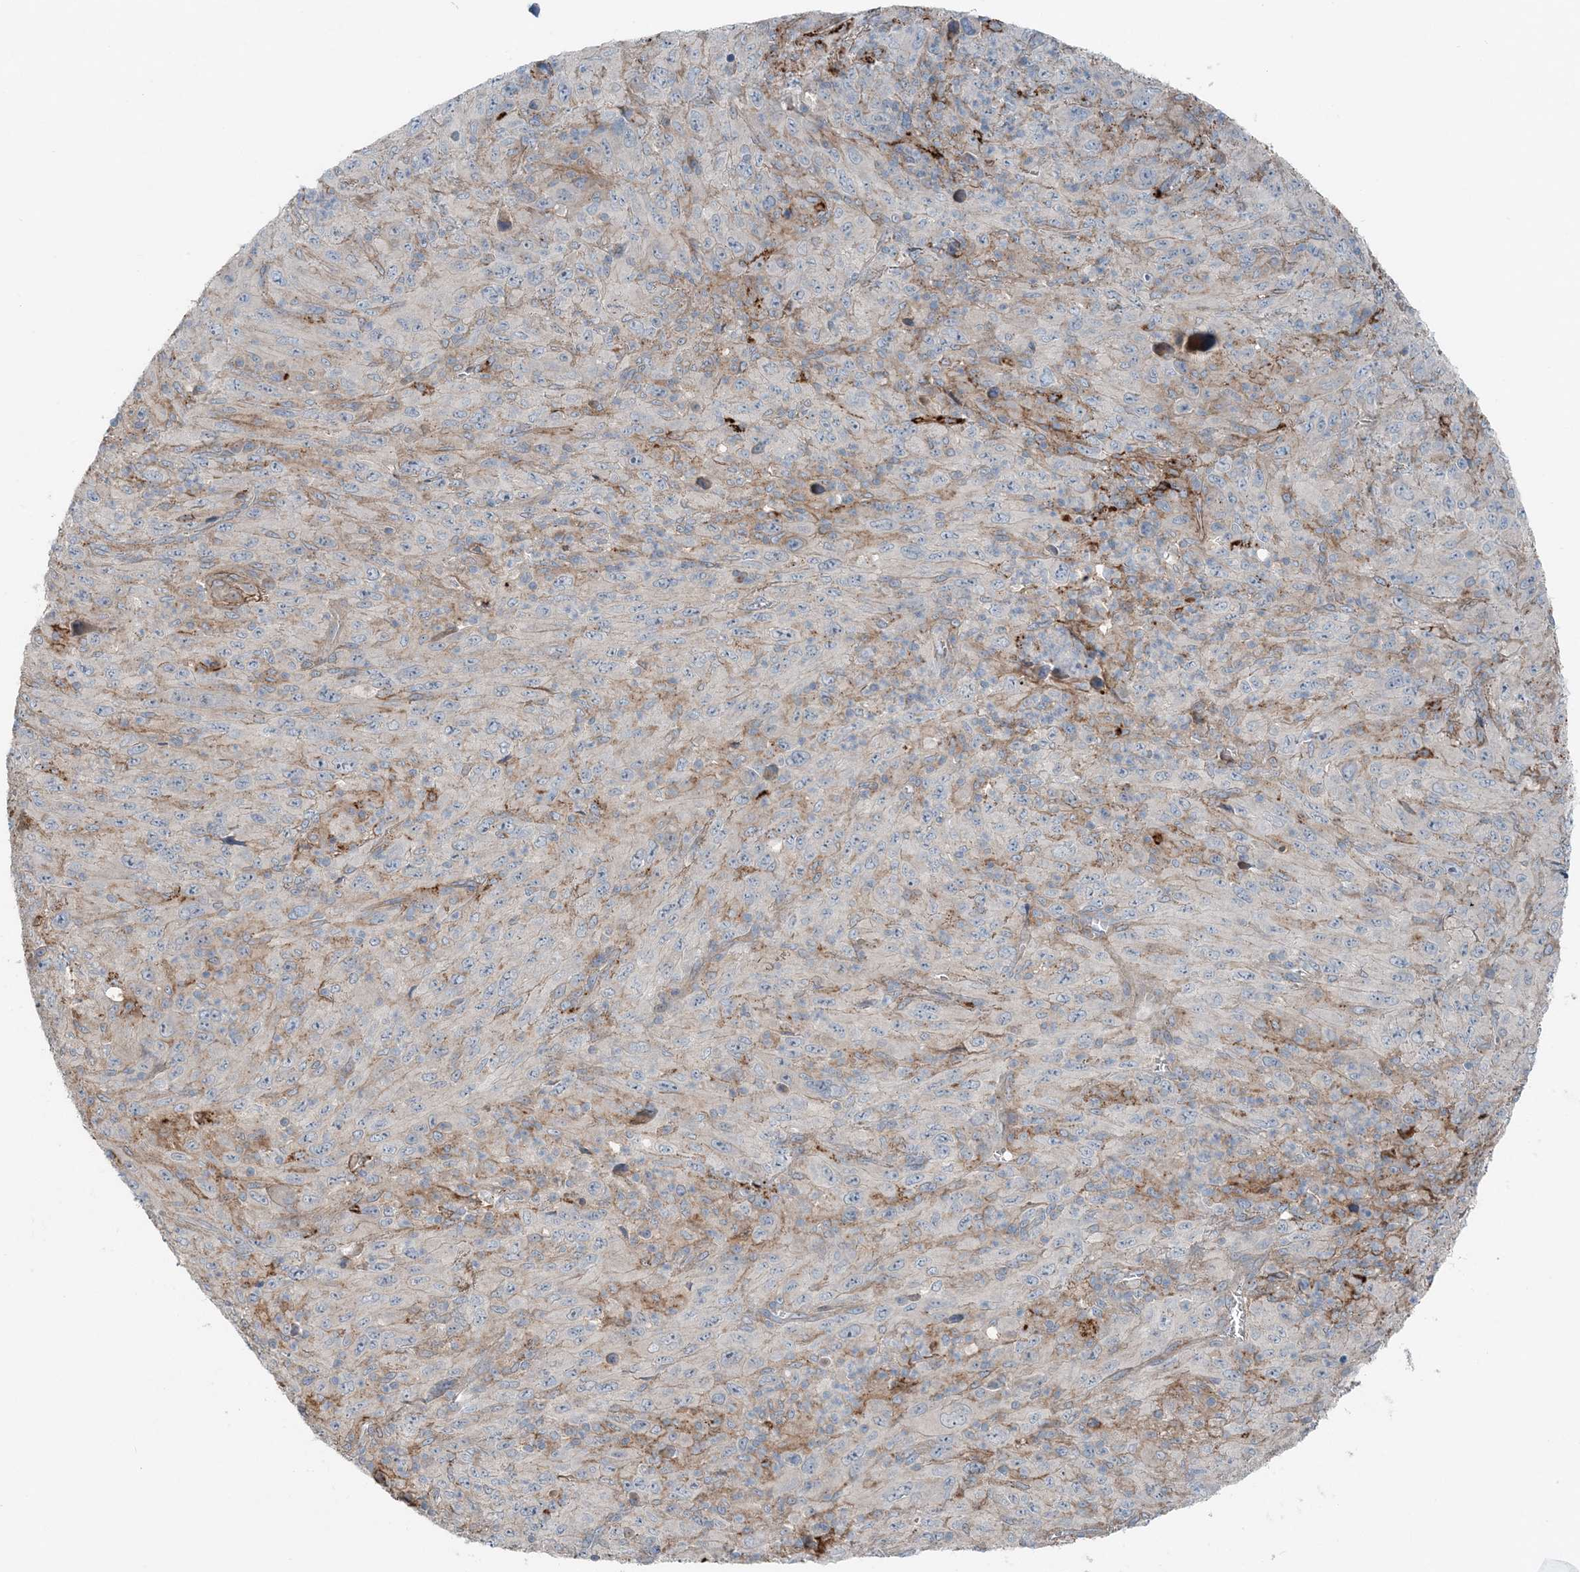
{"staining": {"intensity": "weak", "quantity": "<25%", "location": "cytoplasmic/membranous"}, "tissue": "melanoma", "cell_type": "Tumor cells", "image_type": "cancer", "snomed": [{"axis": "morphology", "description": "Malignant melanoma, Metastatic site"}, {"axis": "topography", "description": "Skin"}], "caption": "This is a photomicrograph of IHC staining of malignant melanoma (metastatic site), which shows no expression in tumor cells.", "gene": "KY", "patient": {"sex": "female", "age": 56}}